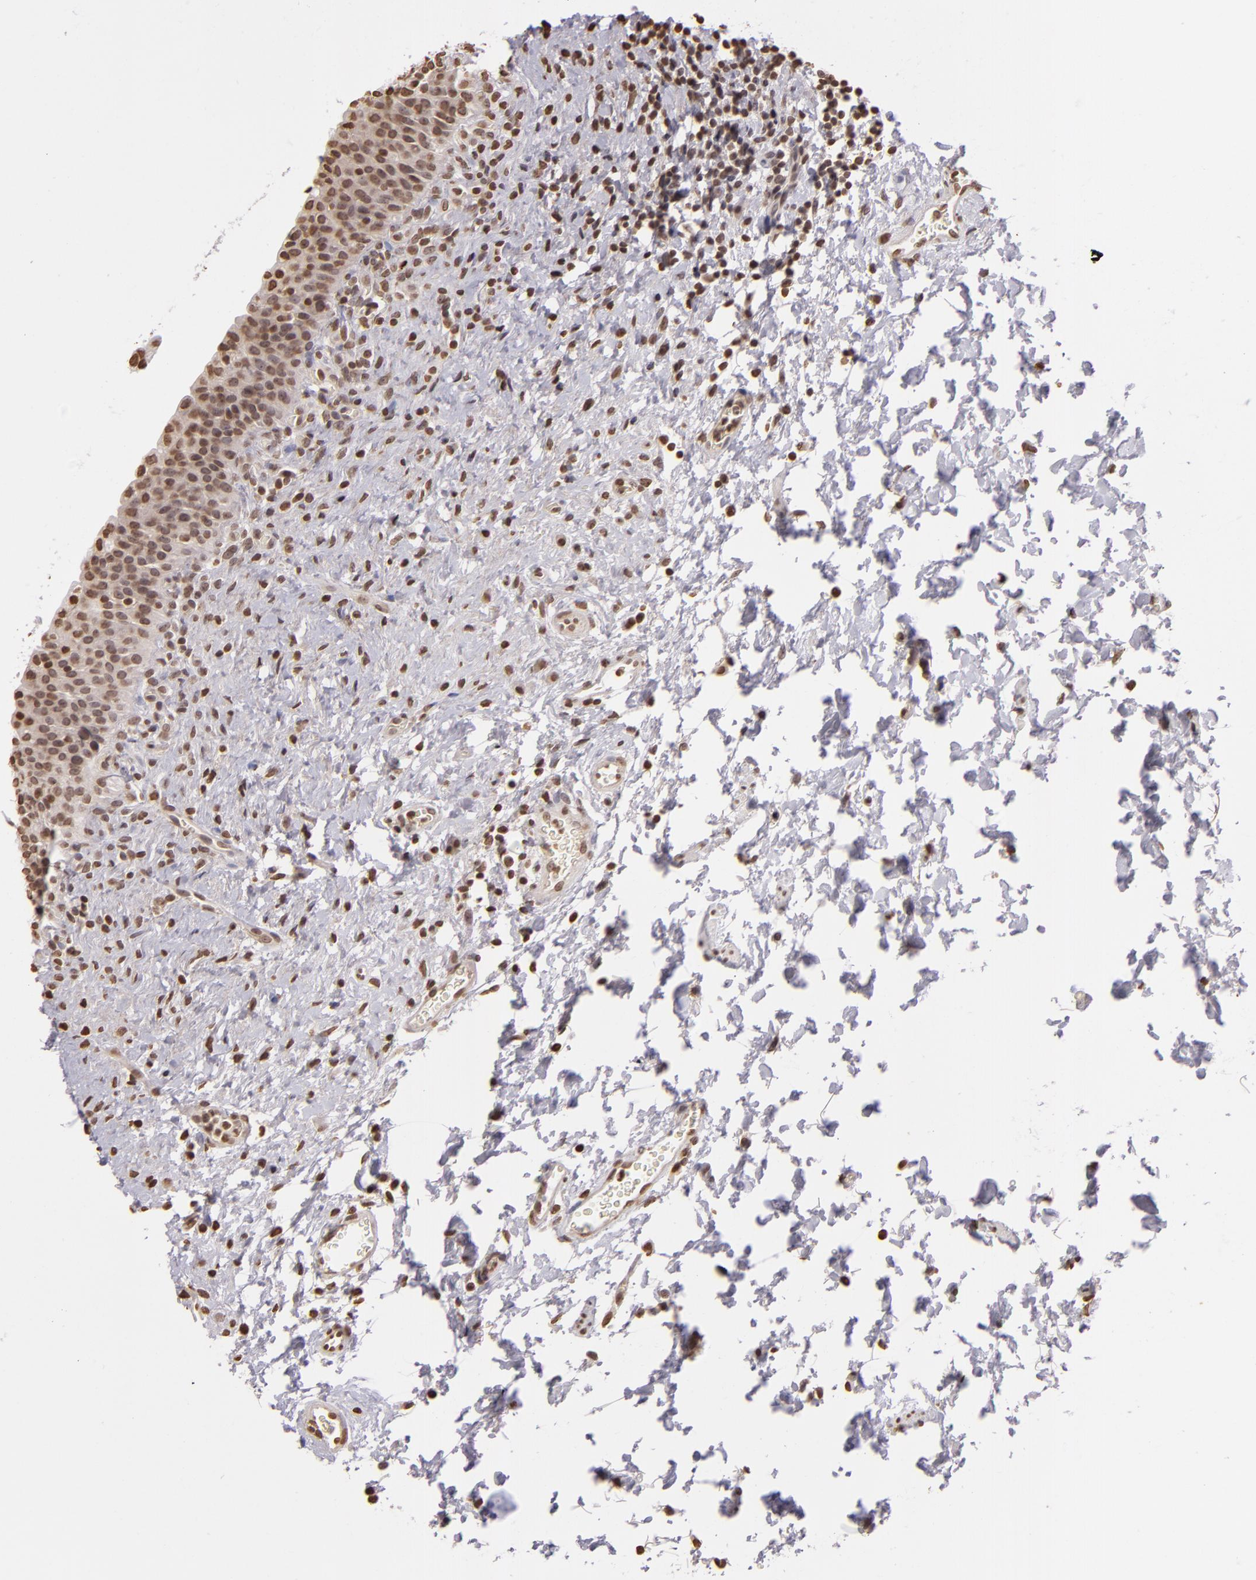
{"staining": {"intensity": "moderate", "quantity": ">75%", "location": "nuclear"}, "tissue": "urinary bladder", "cell_type": "Urothelial cells", "image_type": "normal", "snomed": [{"axis": "morphology", "description": "Normal tissue, NOS"}, {"axis": "topography", "description": "Urinary bladder"}], "caption": "Normal urinary bladder displays moderate nuclear positivity in about >75% of urothelial cells The protein is stained brown, and the nuclei are stained in blue (DAB IHC with brightfield microscopy, high magnification)..", "gene": "THRB", "patient": {"sex": "male", "age": 51}}